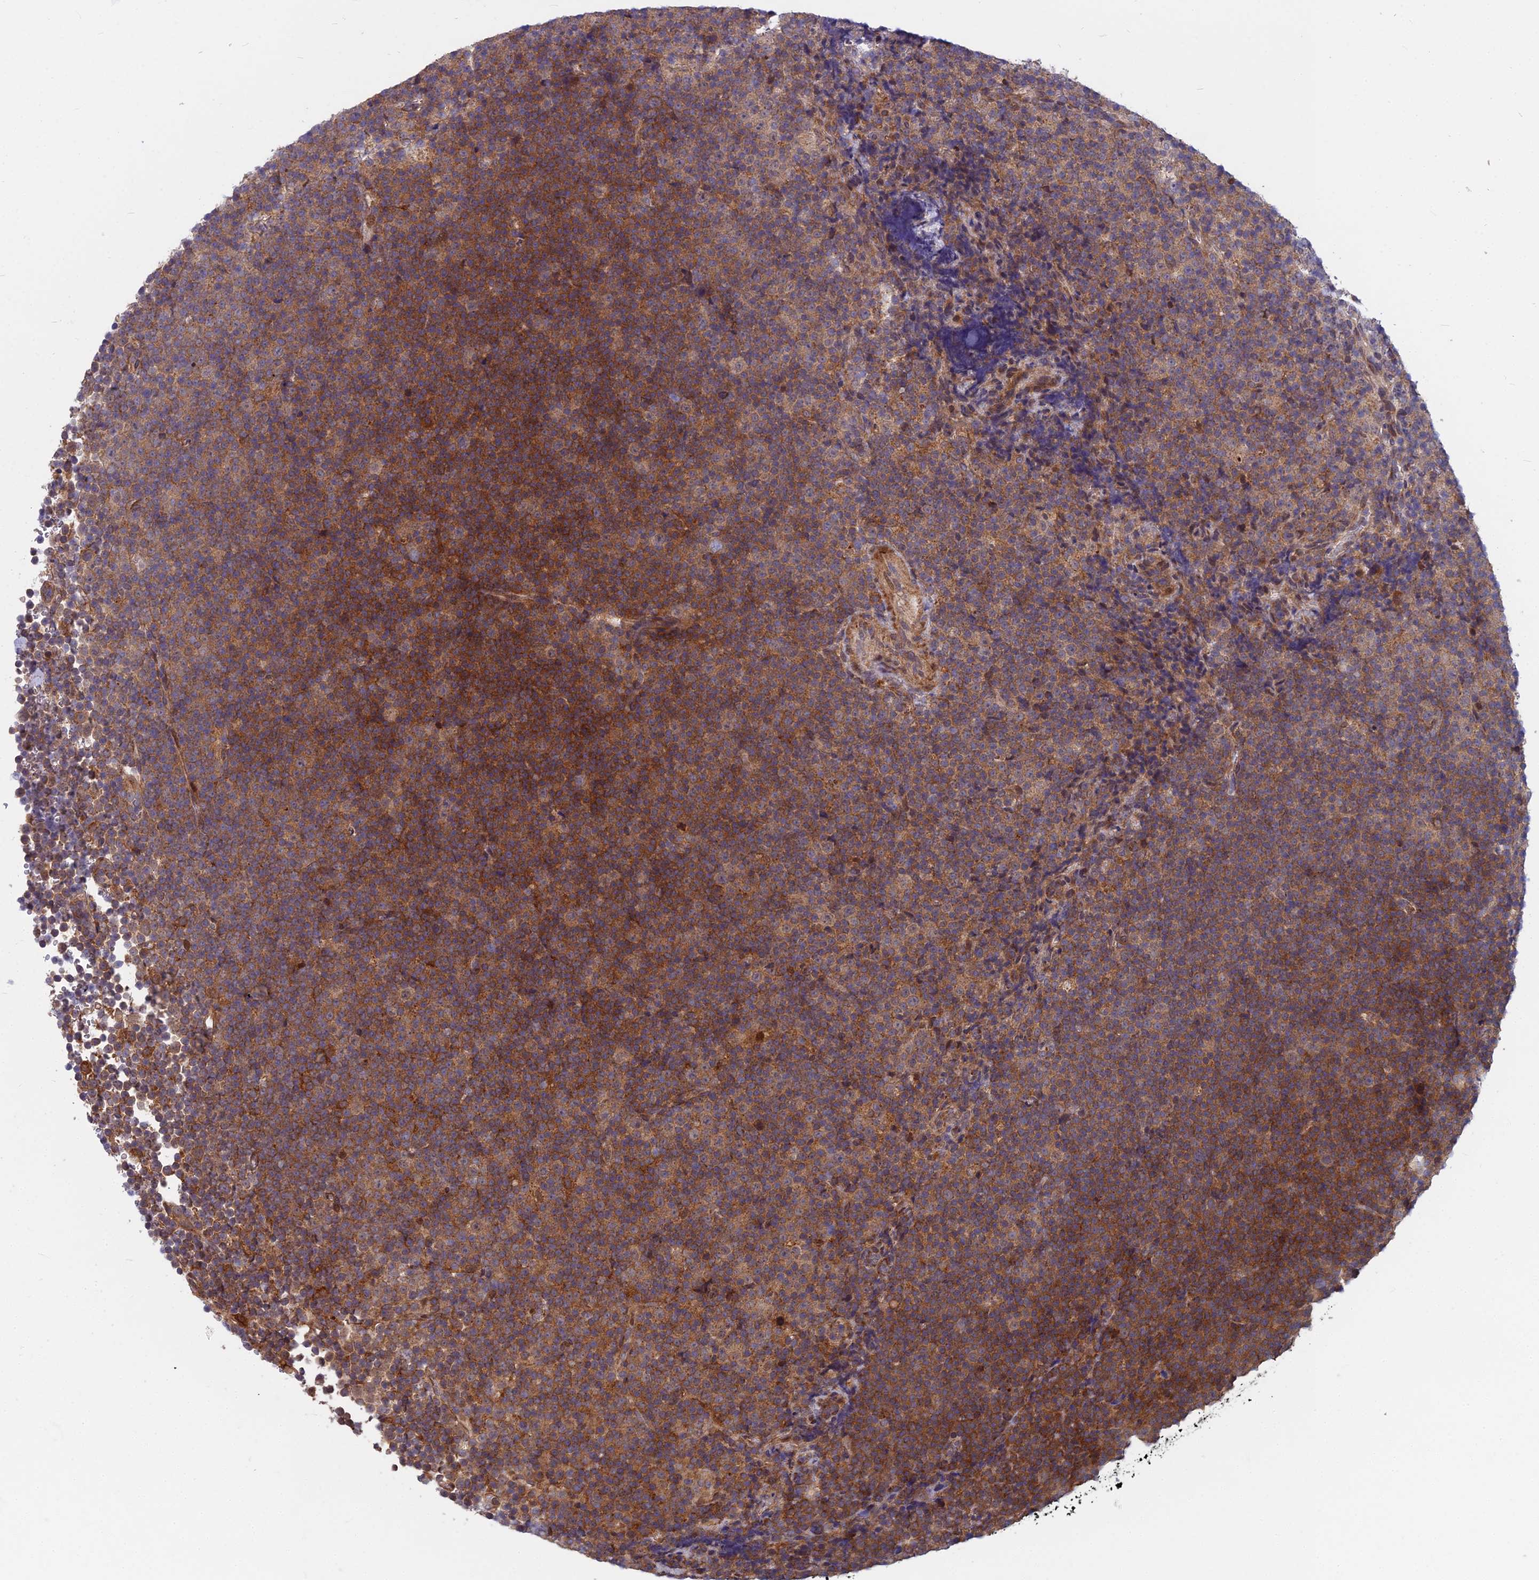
{"staining": {"intensity": "strong", "quantity": "25%-75%", "location": "cytoplasmic/membranous"}, "tissue": "lymphoma", "cell_type": "Tumor cells", "image_type": "cancer", "snomed": [{"axis": "morphology", "description": "Malignant lymphoma, non-Hodgkin's type, Low grade"}, {"axis": "topography", "description": "Lymph node"}], "caption": "Low-grade malignant lymphoma, non-Hodgkin's type tissue demonstrates strong cytoplasmic/membranous expression in about 25%-75% of tumor cells, visualized by immunohistochemistry. (IHC, brightfield microscopy, high magnification).", "gene": "COMMD2", "patient": {"sex": "female", "age": 67}}